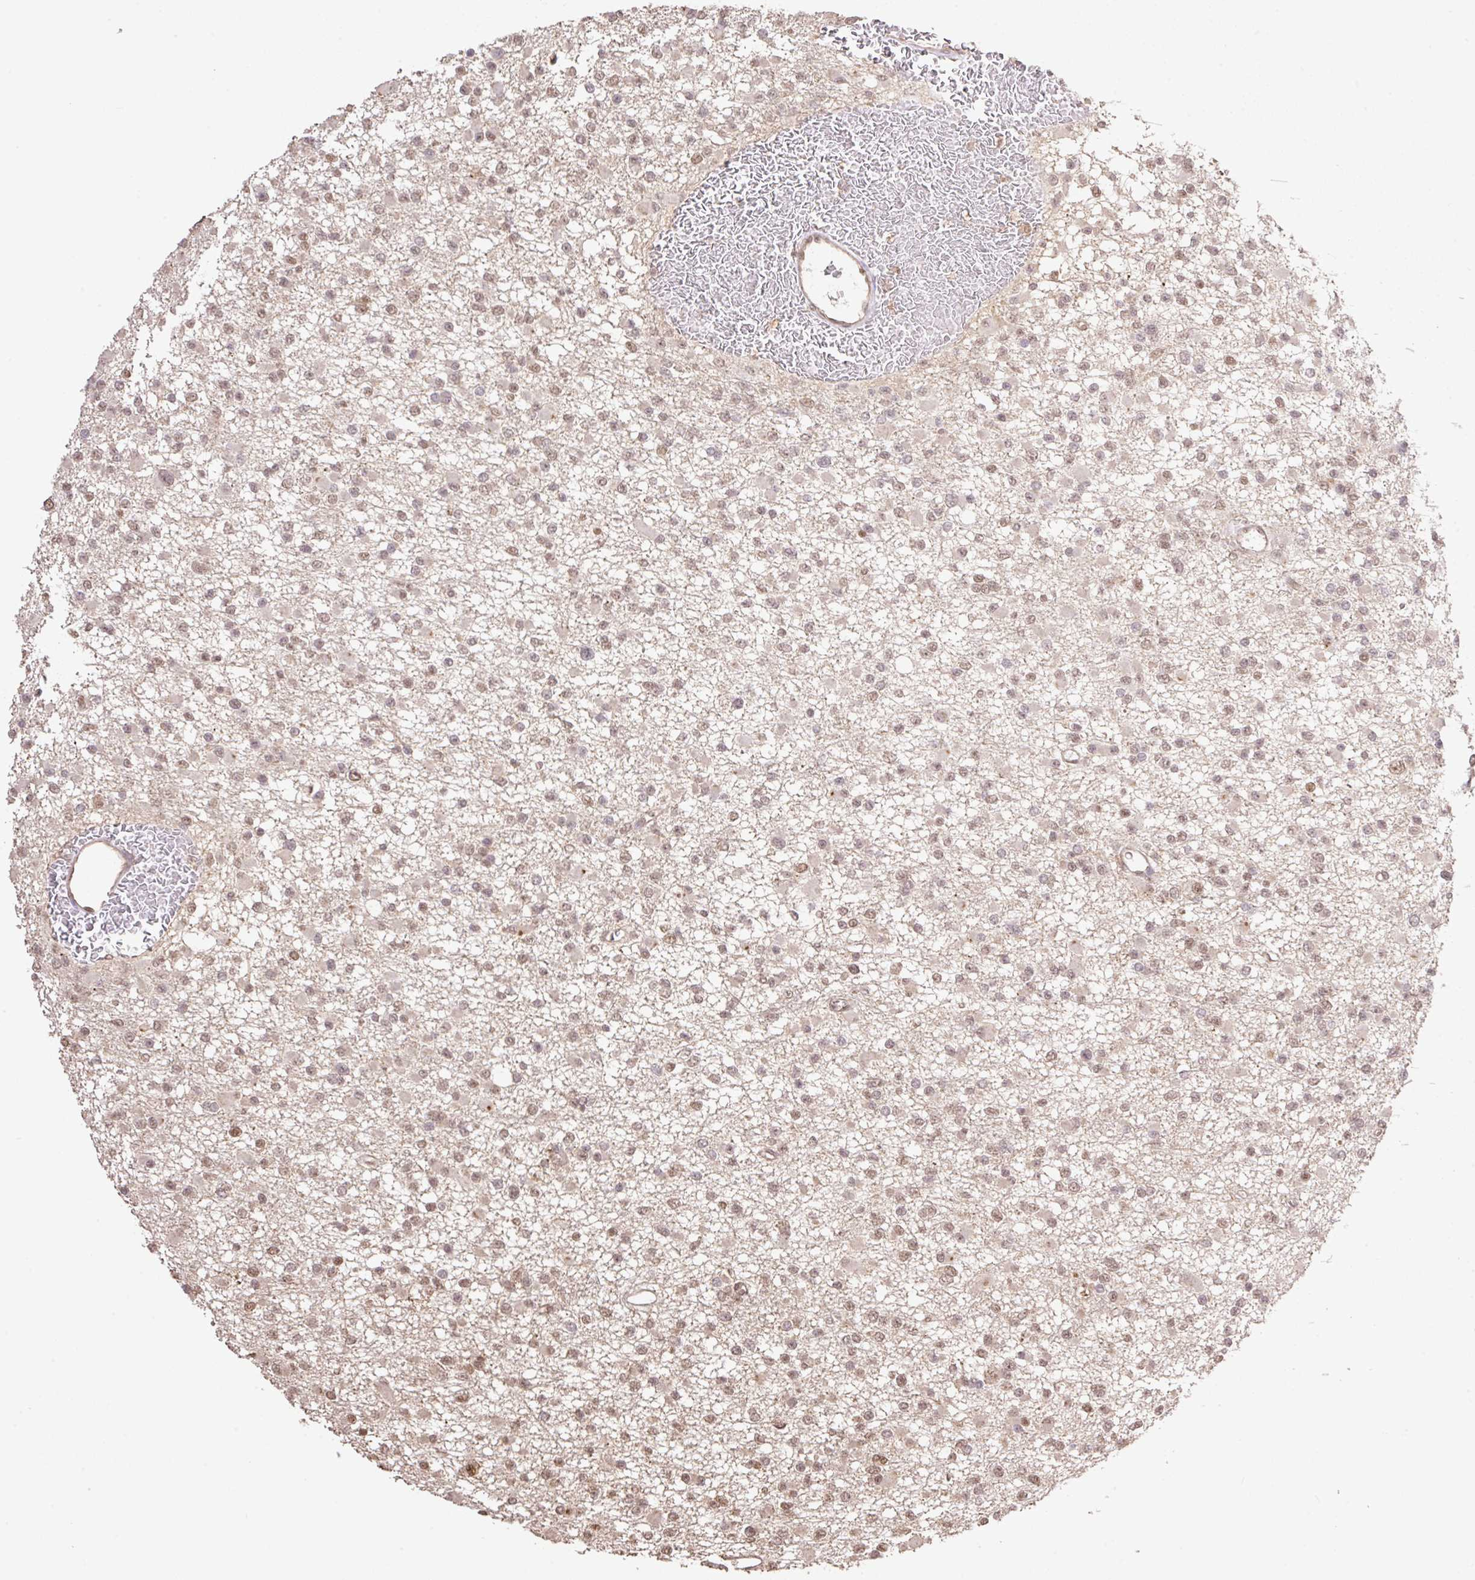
{"staining": {"intensity": "weak", "quantity": ">75%", "location": "nuclear"}, "tissue": "glioma", "cell_type": "Tumor cells", "image_type": "cancer", "snomed": [{"axis": "morphology", "description": "Glioma, malignant, Low grade"}, {"axis": "topography", "description": "Brain"}], "caption": "Weak nuclear positivity for a protein is appreciated in about >75% of tumor cells of glioma using IHC.", "gene": "VPS25", "patient": {"sex": "female", "age": 22}}